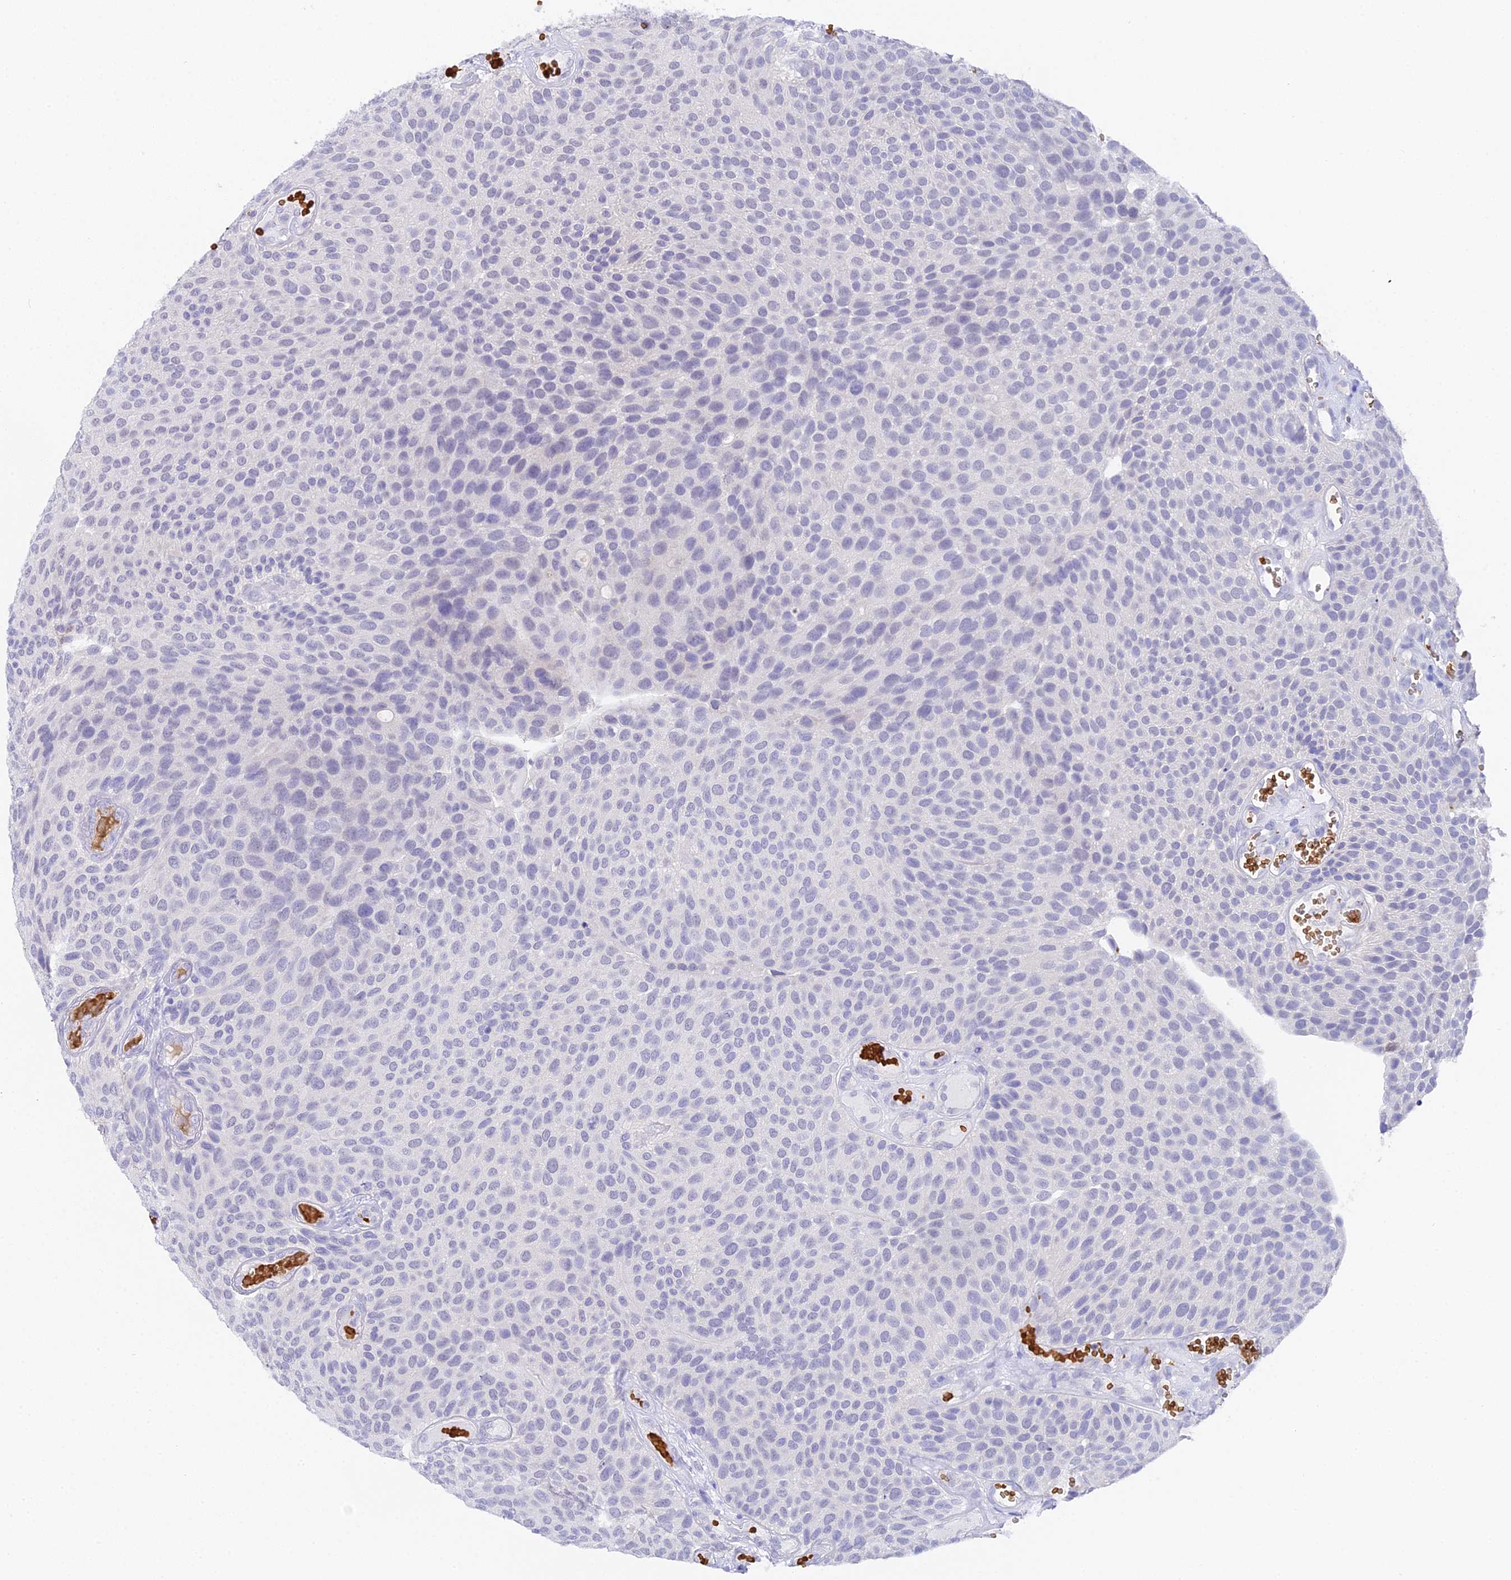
{"staining": {"intensity": "negative", "quantity": "none", "location": "none"}, "tissue": "urothelial cancer", "cell_type": "Tumor cells", "image_type": "cancer", "snomed": [{"axis": "morphology", "description": "Urothelial carcinoma, Low grade"}, {"axis": "topography", "description": "Urinary bladder"}], "caption": "An immunohistochemistry (IHC) histopathology image of urothelial carcinoma (low-grade) is shown. There is no staining in tumor cells of urothelial carcinoma (low-grade).", "gene": "CFAP45", "patient": {"sex": "male", "age": 89}}